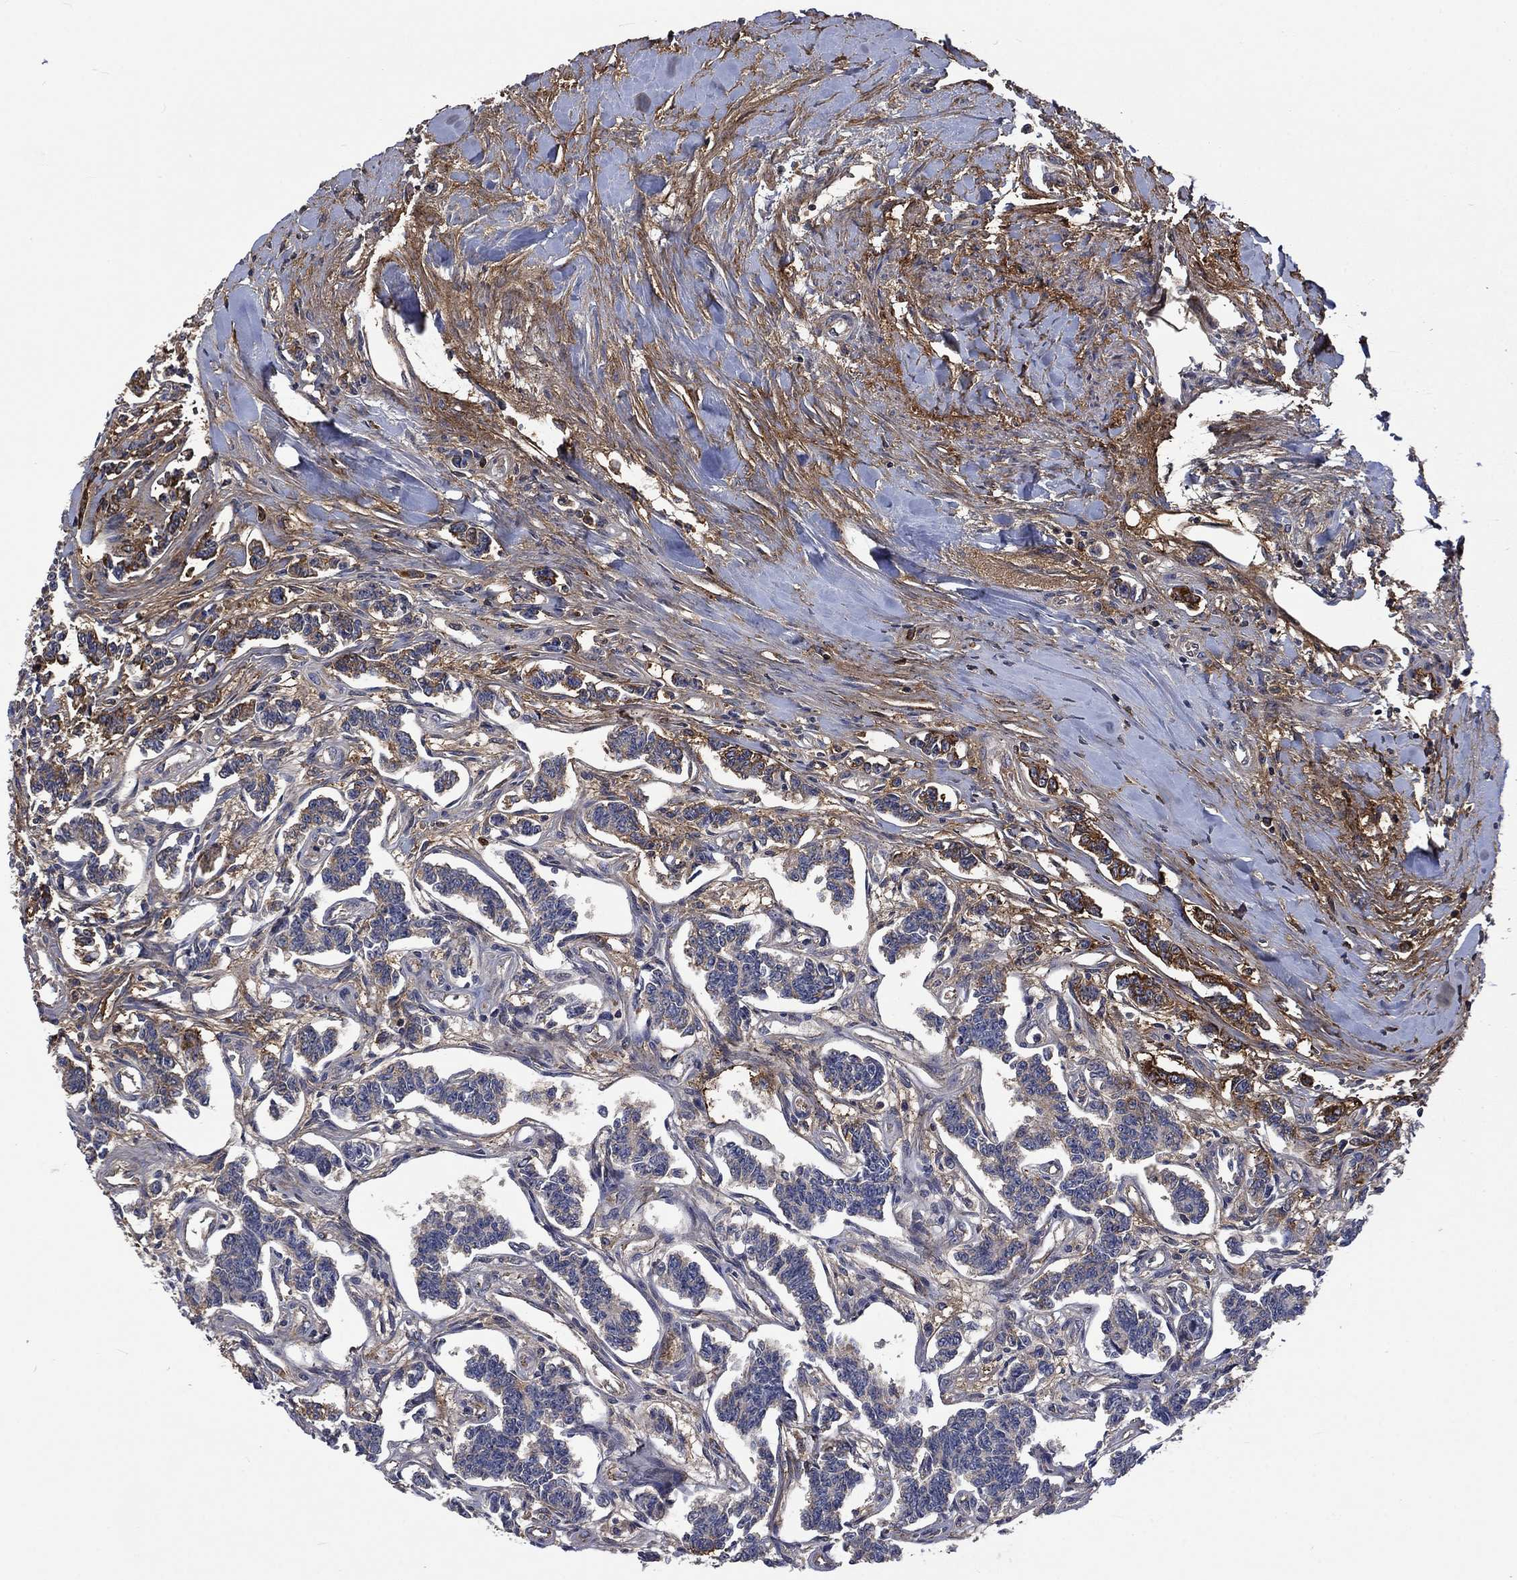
{"staining": {"intensity": "weak", "quantity": "<25%", "location": "cytoplasmic/membranous"}, "tissue": "carcinoid", "cell_type": "Tumor cells", "image_type": "cancer", "snomed": [{"axis": "morphology", "description": "Carcinoid, malignant, NOS"}, {"axis": "topography", "description": "Kidney"}], "caption": "Histopathology image shows no protein staining in tumor cells of carcinoid (malignant) tissue.", "gene": "VCAN", "patient": {"sex": "female", "age": 41}}